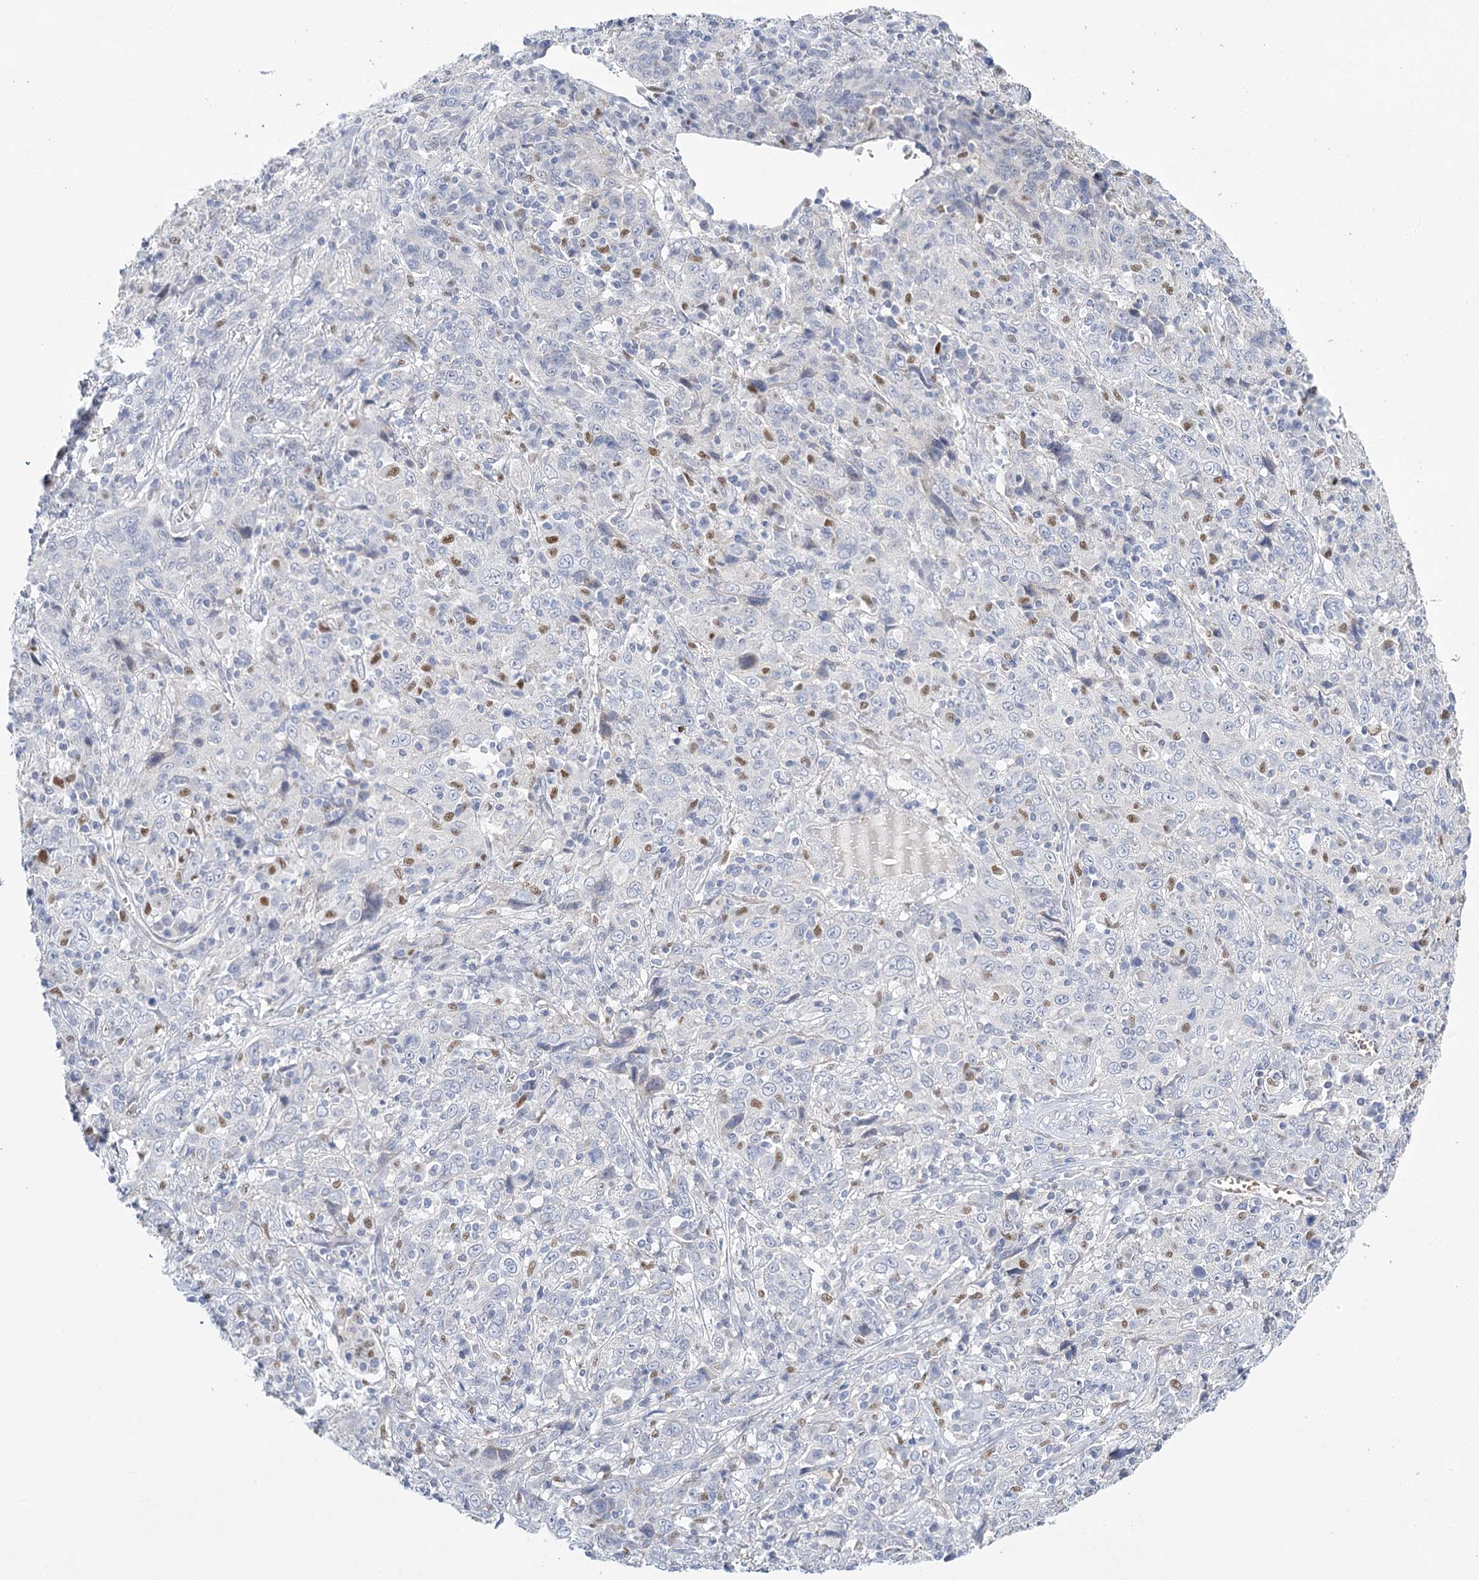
{"staining": {"intensity": "negative", "quantity": "none", "location": "none"}, "tissue": "cervical cancer", "cell_type": "Tumor cells", "image_type": "cancer", "snomed": [{"axis": "morphology", "description": "Squamous cell carcinoma, NOS"}, {"axis": "topography", "description": "Cervix"}], "caption": "This is an IHC histopathology image of human cervical cancer. There is no staining in tumor cells.", "gene": "IGSF3", "patient": {"sex": "female", "age": 46}}